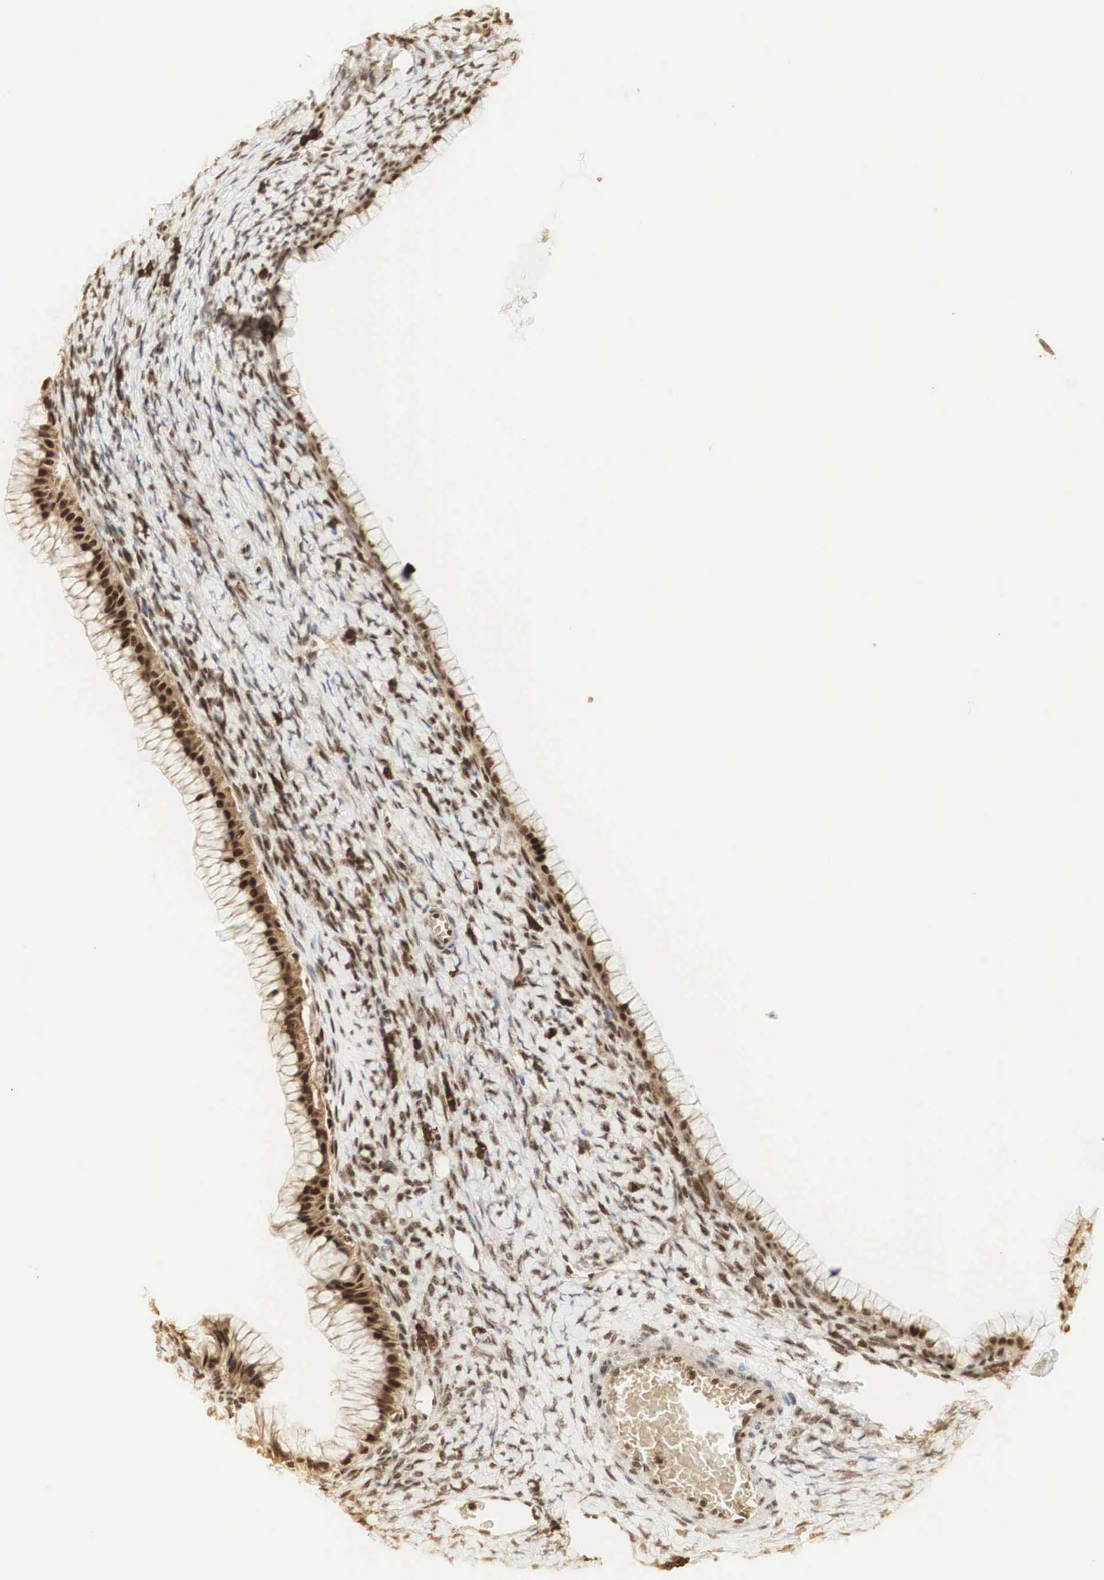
{"staining": {"intensity": "strong", "quantity": "25%-75%", "location": "cytoplasmic/membranous,nuclear"}, "tissue": "ovarian cancer", "cell_type": "Tumor cells", "image_type": "cancer", "snomed": [{"axis": "morphology", "description": "Cystadenocarcinoma, mucinous, NOS"}, {"axis": "topography", "description": "Ovary"}], "caption": "A histopathology image showing strong cytoplasmic/membranous and nuclear positivity in approximately 25%-75% of tumor cells in ovarian cancer (mucinous cystadenocarcinoma), as visualized by brown immunohistochemical staining.", "gene": "RNF113A", "patient": {"sex": "female", "age": 25}}